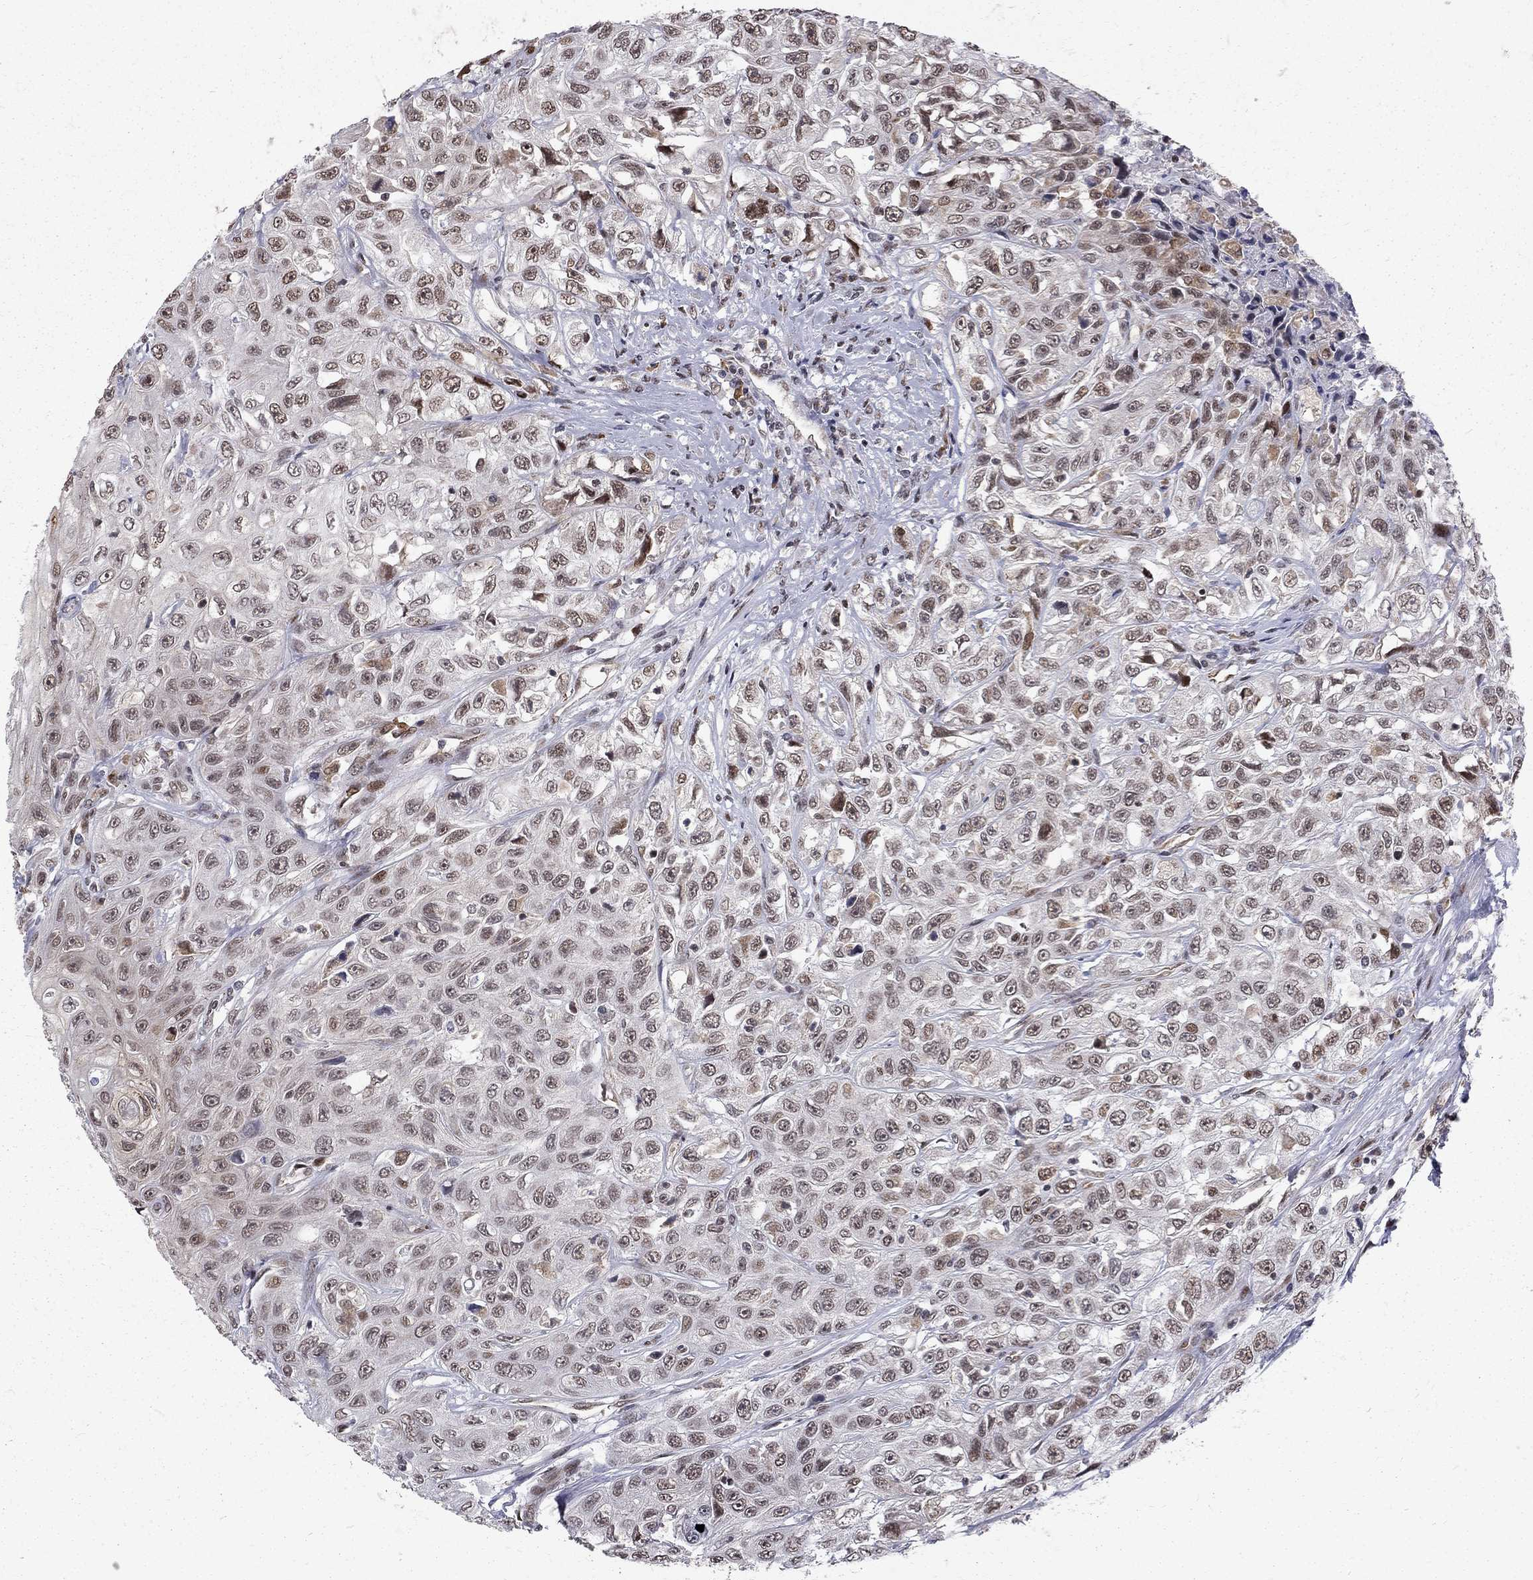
{"staining": {"intensity": "moderate", "quantity": "25%-75%", "location": "nuclear"}, "tissue": "urothelial cancer", "cell_type": "Tumor cells", "image_type": "cancer", "snomed": [{"axis": "morphology", "description": "Urothelial carcinoma, High grade"}, {"axis": "topography", "description": "Urinary bladder"}], "caption": "Protein expression analysis of high-grade urothelial carcinoma shows moderate nuclear staining in approximately 25%-75% of tumor cells. The protein is stained brown, and the nuclei are stained in blue (DAB (3,3'-diaminobenzidine) IHC with brightfield microscopy, high magnification).", "gene": "TCEAL1", "patient": {"sex": "female", "age": 56}}